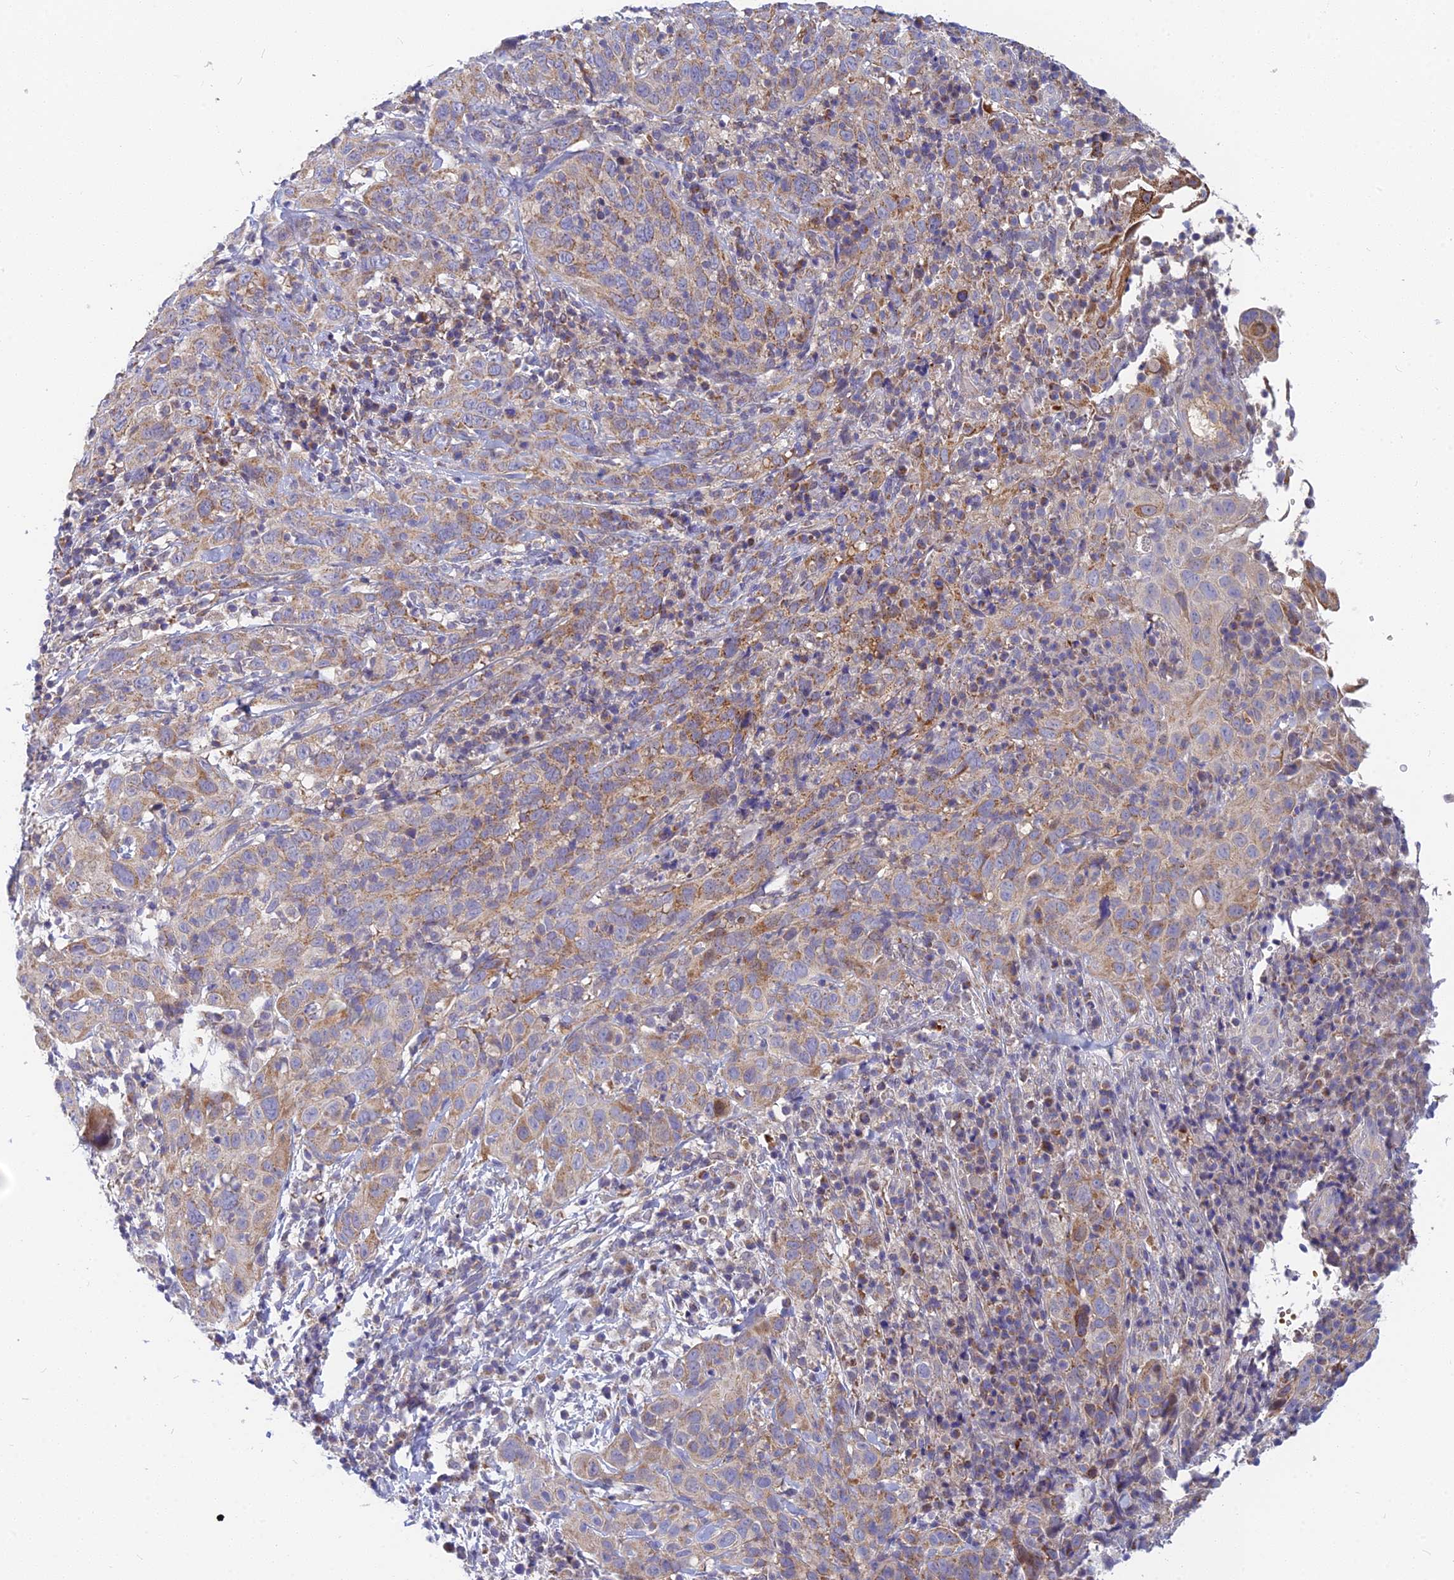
{"staining": {"intensity": "weak", "quantity": "25%-75%", "location": "cytoplasmic/membranous"}, "tissue": "cervical cancer", "cell_type": "Tumor cells", "image_type": "cancer", "snomed": [{"axis": "morphology", "description": "Squamous cell carcinoma, NOS"}, {"axis": "topography", "description": "Cervix"}], "caption": "Immunohistochemistry (DAB (3,3'-diaminobenzidine)) staining of cervical cancer (squamous cell carcinoma) demonstrates weak cytoplasmic/membranous protein positivity in about 25%-75% of tumor cells. The protein is shown in brown color, while the nuclei are stained blue.", "gene": "CACNA1B", "patient": {"sex": "female", "age": 46}}